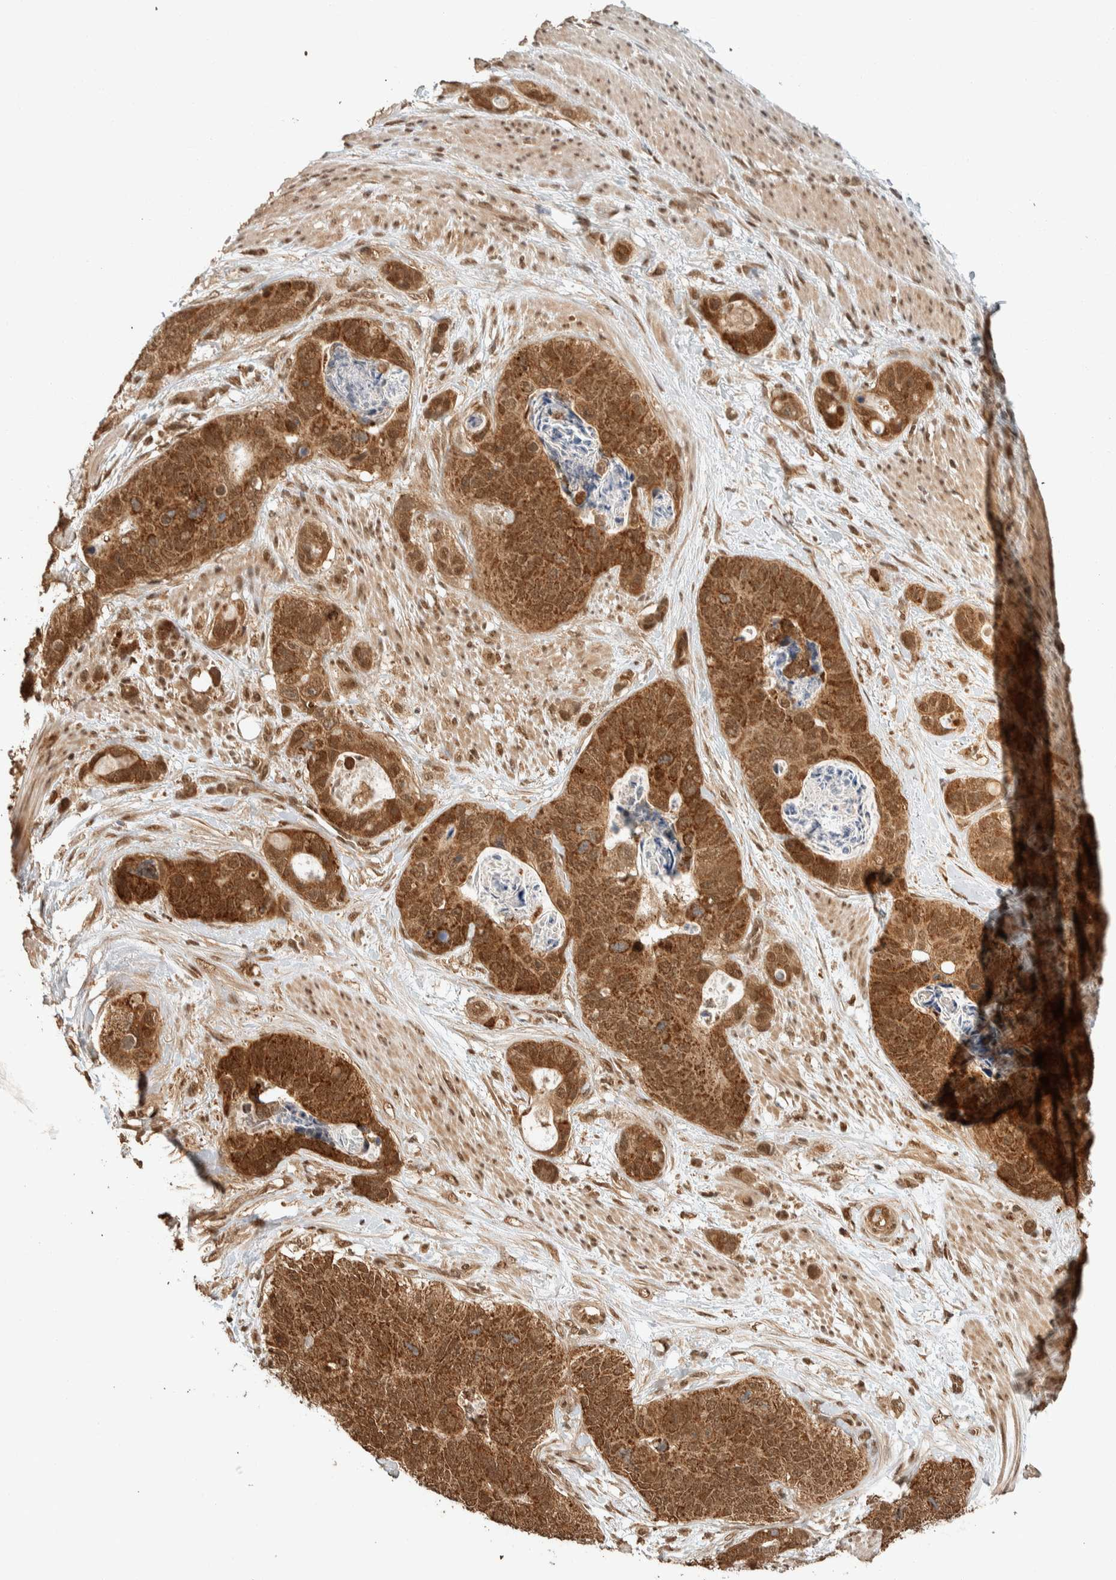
{"staining": {"intensity": "strong", "quantity": ">75%", "location": "cytoplasmic/membranous,nuclear"}, "tissue": "stomach cancer", "cell_type": "Tumor cells", "image_type": "cancer", "snomed": [{"axis": "morphology", "description": "Normal tissue, NOS"}, {"axis": "morphology", "description": "Adenocarcinoma, NOS"}, {"axis": "topography", "description": "Stomach"}], "caption": "Immunohistochemistry (IHC) micrograph of human stomach cancer stained for a protein (brown), which reveals high levels of strong cytoplasmic/membranous and nuclear expression in approximately >75% of tumor cells.", "gene": "ZBTB2", "patient": {"sex": "female", "age": 89}}